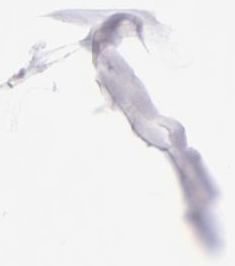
{"staining": {"intensity": "negative", "quantity": "none", "location": "none"}, "tissue": "adipose tissue", "cell_type": "Adipocytes", "image_type": "normal", "snomed": [{"axis": "morphology", "description": "Normal tissue, NOS"}, {"axis": "morphology", "description": "Duct carcinoma"}, {"axis": "topography", "description": "Breast"}, {"axis": "topography", "description": "Adipose tissue"}], "caption": "Histopathology image shows no significant protein expression in adipocytes of normal adipose tissue.", "gene": "NSF", "patient": {"sex": "female", "age": 37}}